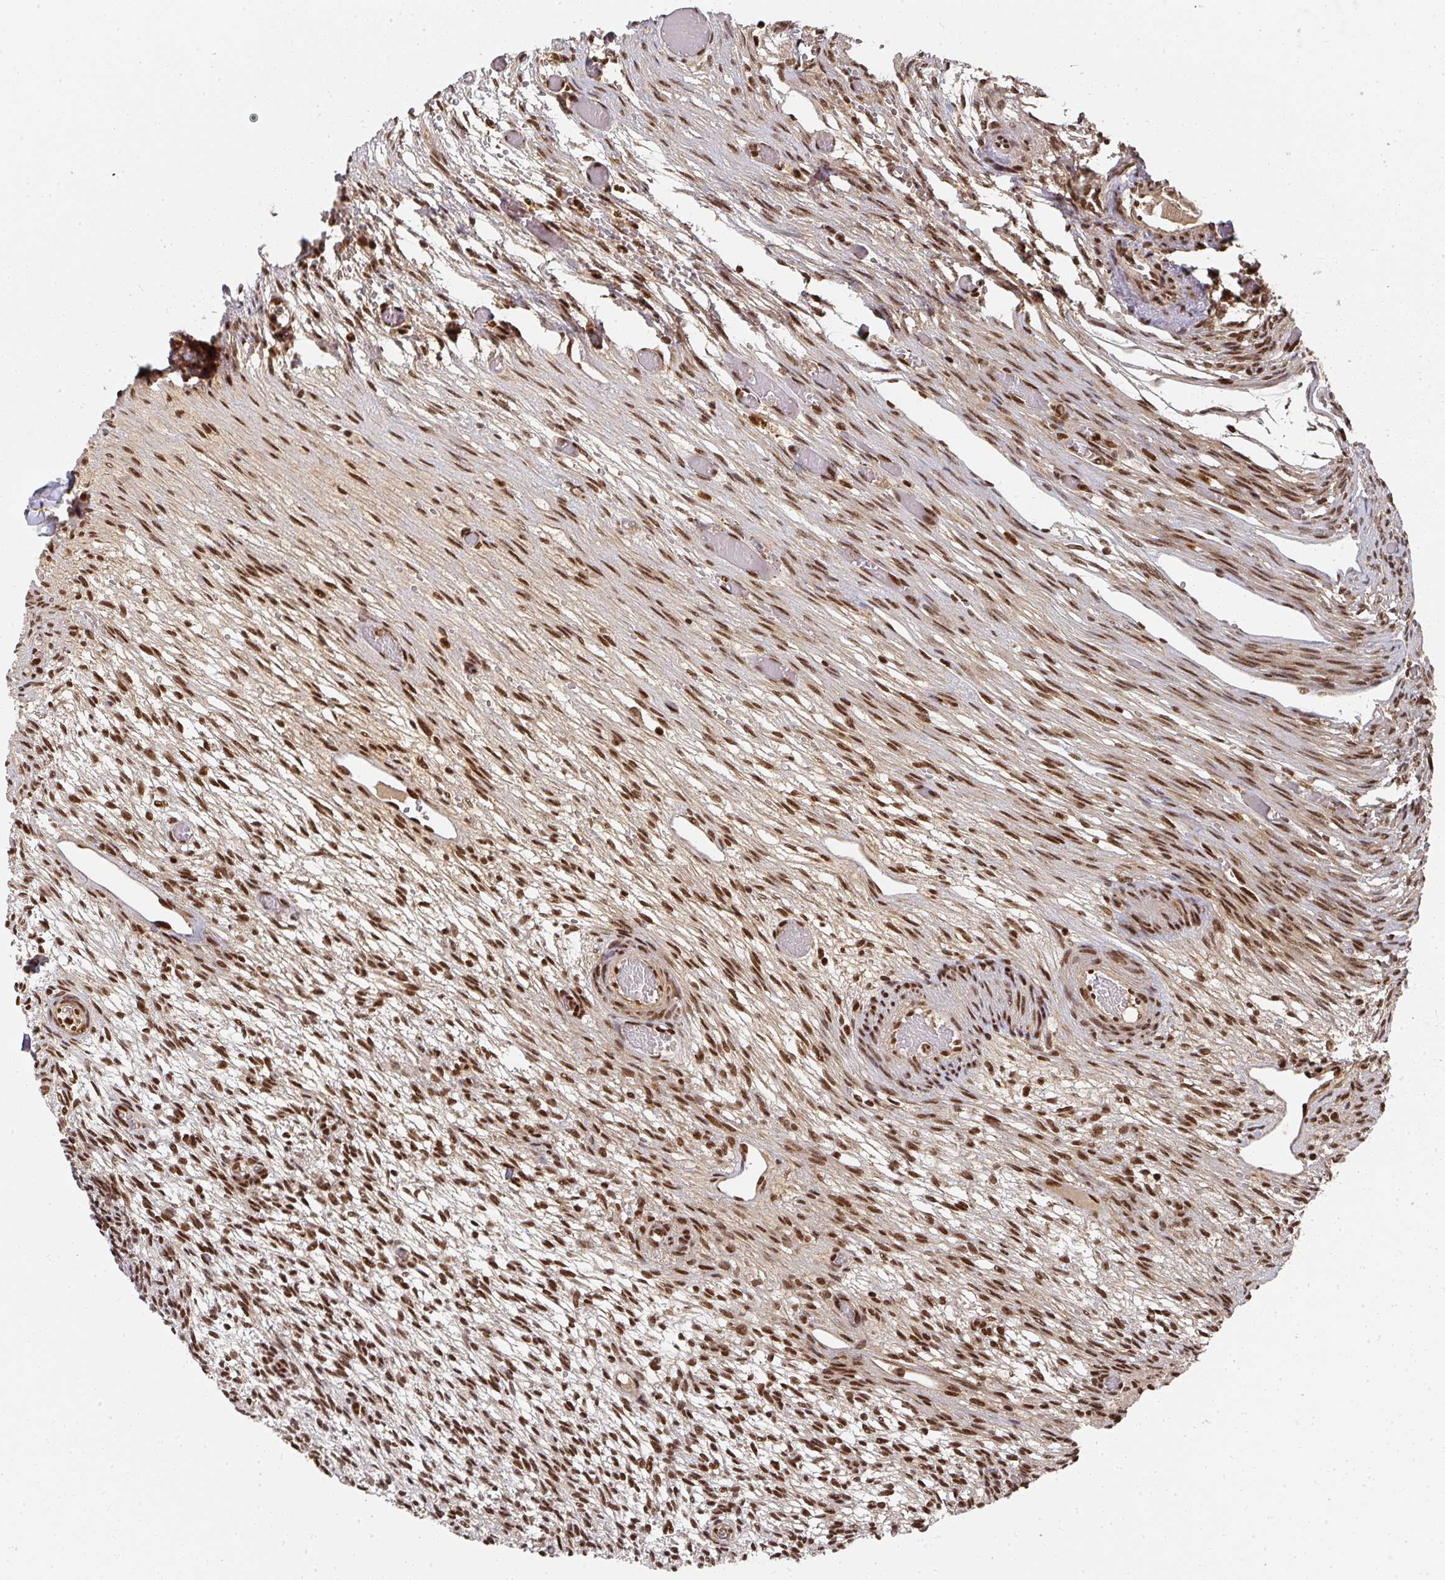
{"staining": {"intensity": "strong", "quantity": ">75%", "location": "nuclear"}, "tissue": "ovary", "cell_type": "Ovarian stroma cells", "image_type": "normal", "snomed": [{"axis": "morphology", "description": "Normal tissue, NOS"}, {"axis": "topography", "description": "Ovary"}], "caption": "The image reveals a brown stain indicating the presence of a protein in the nuclear of ovarian stroma cells in ovary. (DAB = brown stain, brightfield microscopy at high magnification).", "gene": "DIDO1", "patient": {"sex": "female", "age": 67}}